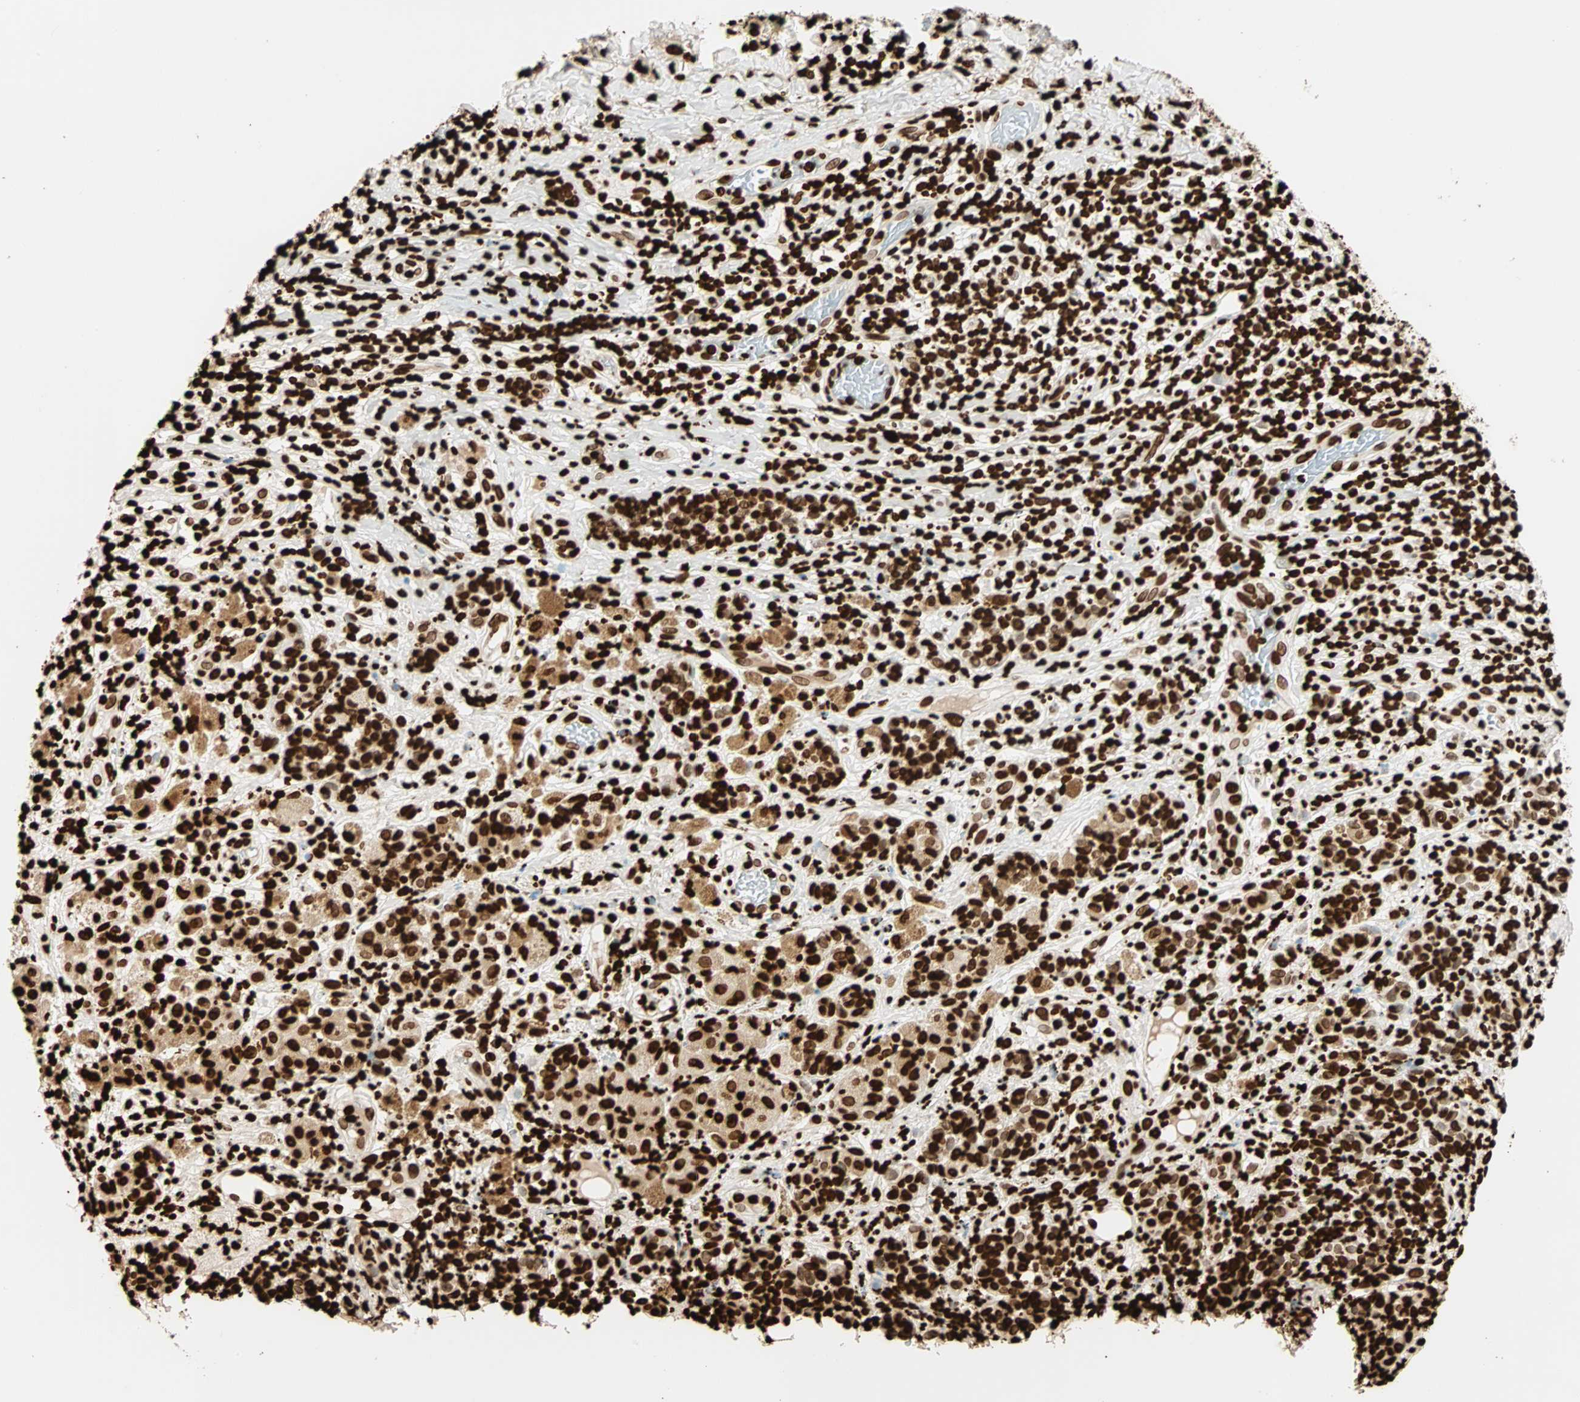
{"staining": {"intensity": "strong", "quantity": ">75%", "location": "nuclear"}, "tissue": "melanoma", "cell_type": "Tumor cells", "image_type": "cancer", "snomed": [{"axis": "morphology", "description": "Malignant melanoma, NOS"}, {"axis": "topography", "description": "Skin"}], "caption": "IHC of human melanoma demonstrates high levels of strong nuclear staining in approximately >75% of tumor cells.", "gene": "GLI2", "patient": {"sex": "male", "age": 64}}